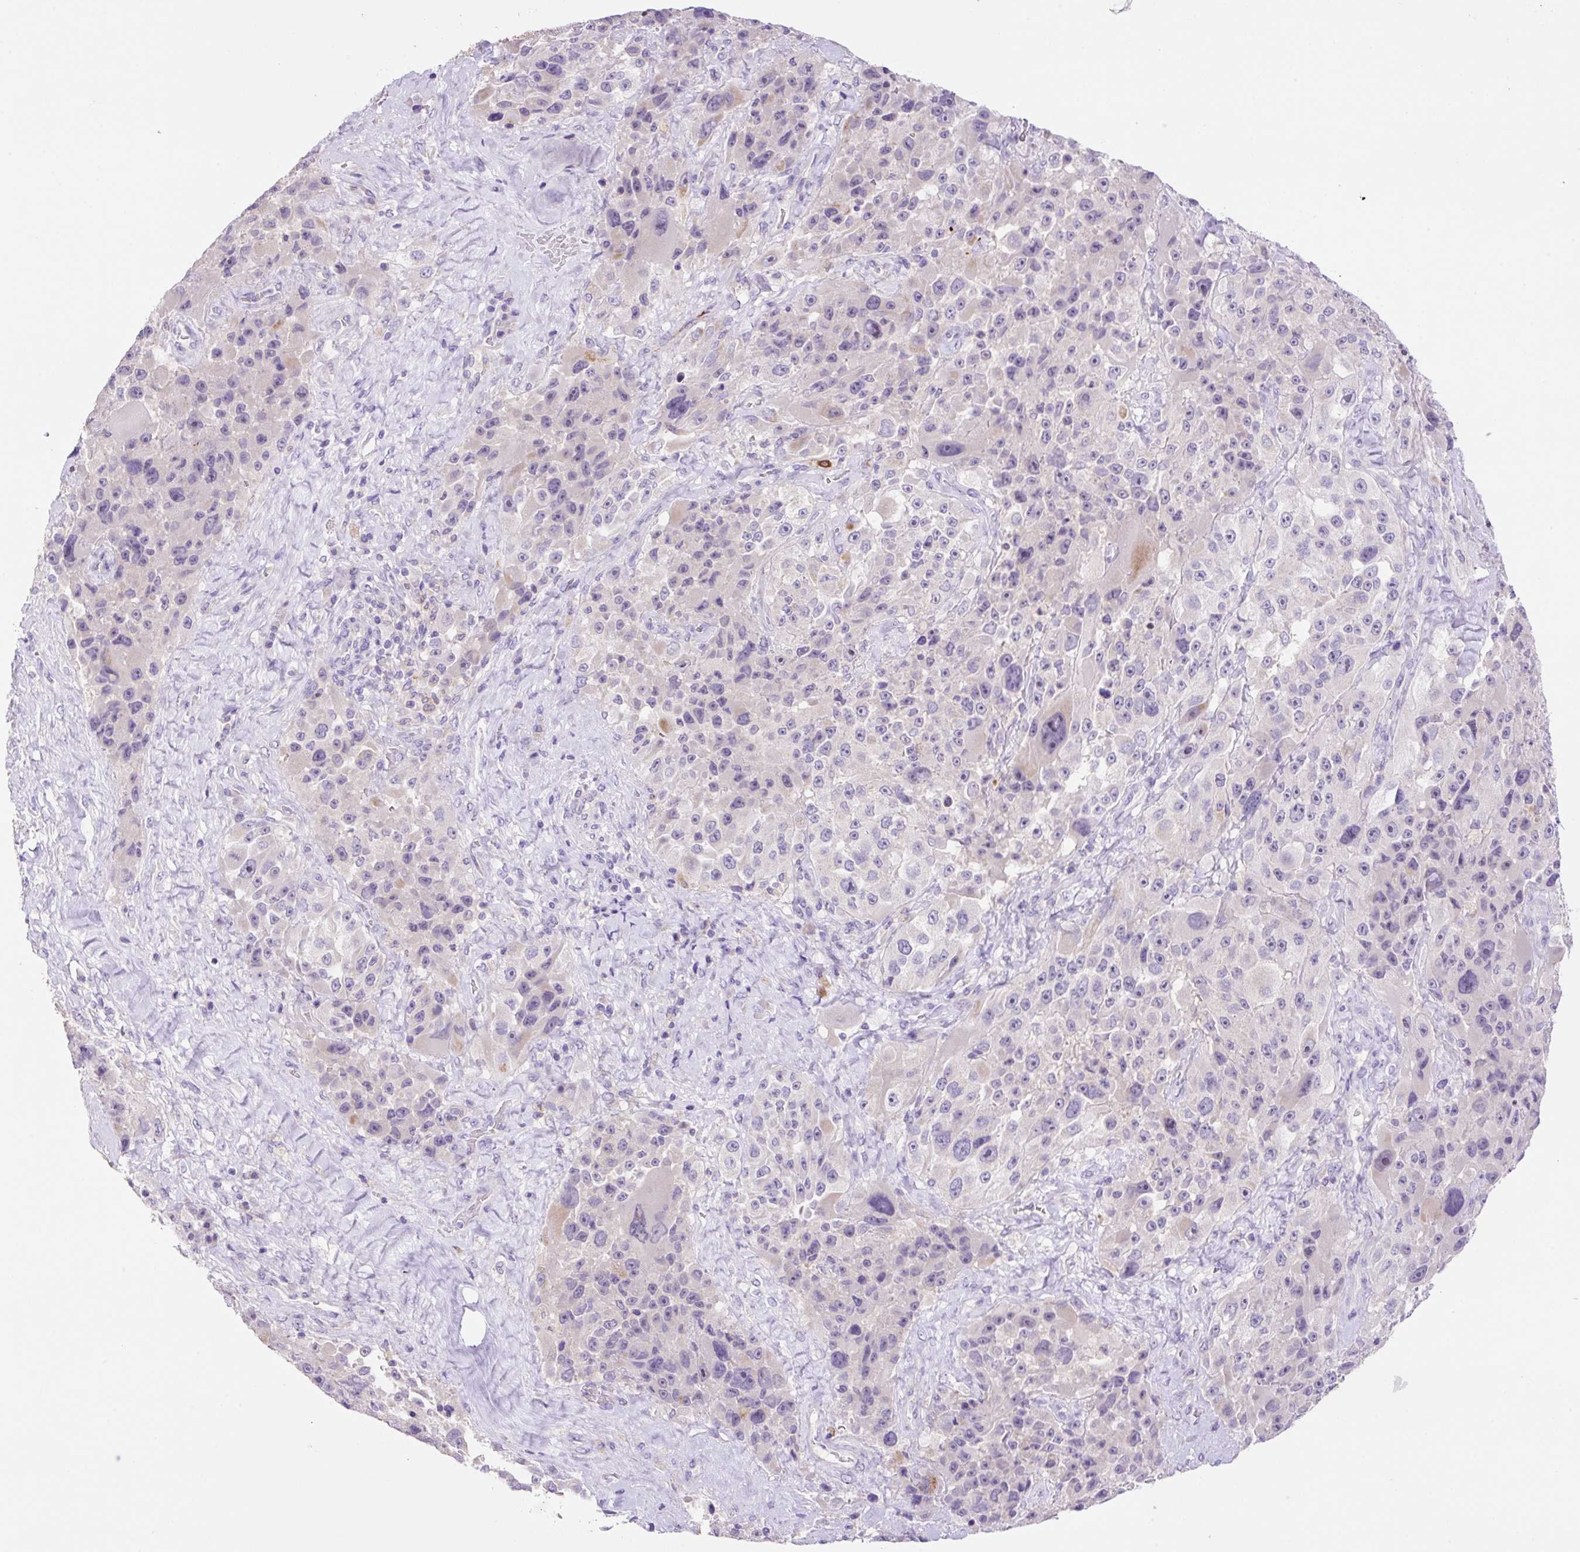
{"staining": {"intensity": "weak", "quantity": "<25%", "location": "cytoplasmic/membranous"}, "tissue": "melanoma", "cell_type": "Tumor cells", "image_type": "cancer", "snomed": [{"axis": "morphology", "description": "Malignant melanoma, Metastatic site"}, {"axis": "topography", "description": "Lymph node"}], "caption": "DAB immunohistochemical staining of human malignant melanoma (metastatic site) displays no significant staining in tumor cells.", "gene": "NDST3", "patient": {"sex": "male", "age": 62}}